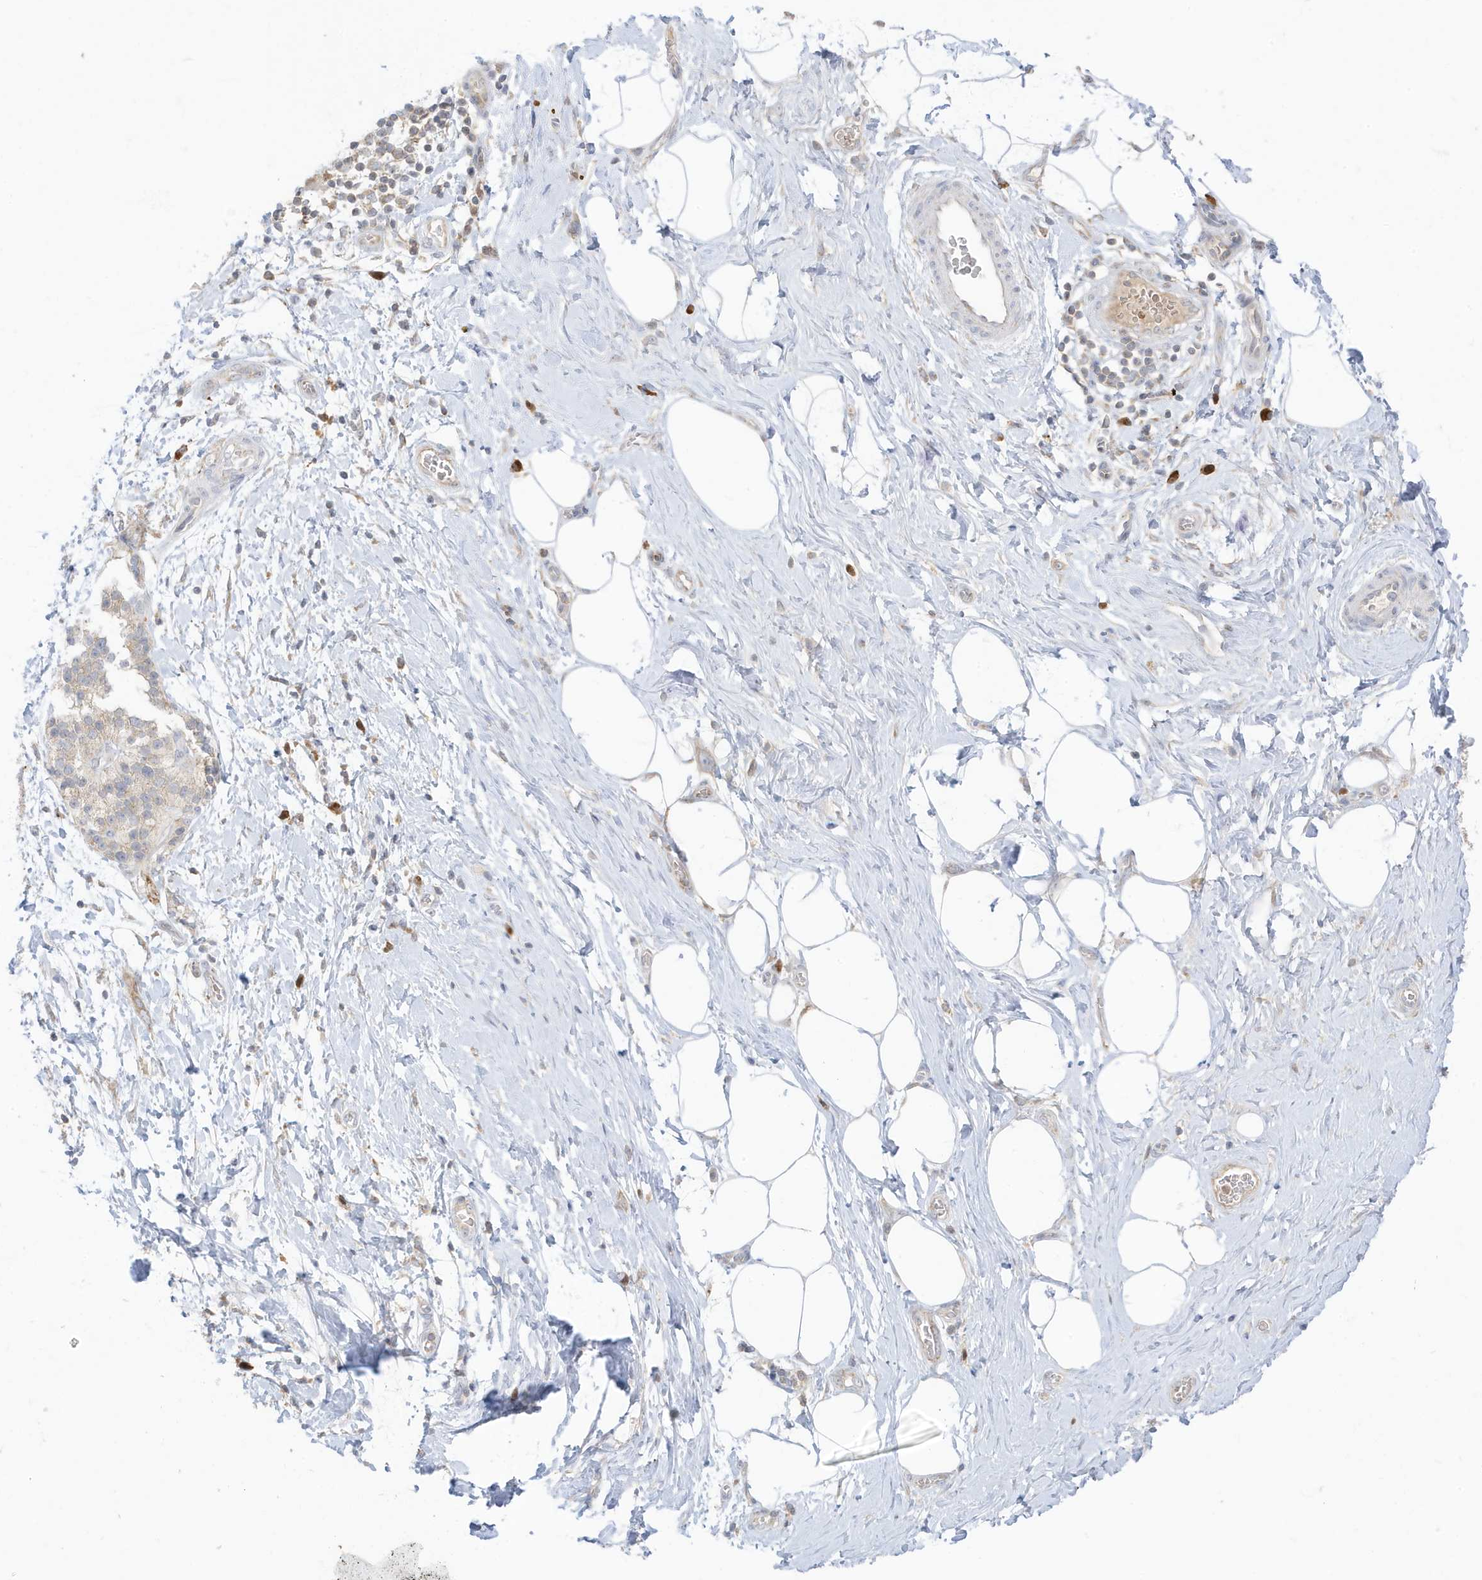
{"staining": {"intensity": "negative", "quantity": "none", "location": "none"}, "tissue": "adipose tissue", "cell_type": "Adipocytes", "image_type": "normal", "snomed": [{"axis": "morphology", "description": "Normal tissue, NOS"}, {"axis": "morphology", "description": "Adenocarcinoma, NOS"}, {"axis": "topography", "description": "Pancreas"}, {"axis": "topography", "description": "Peripheral nerve tissue"}], "caption": "Immunohistochemistry (IHC) histopathology image of benign adipose tissue: human adipose tissue stained with DAB reveals no significant protein staining in adipocytes.", "gene": "NPPC", "patient": {"sex": "male", "age": 59}}